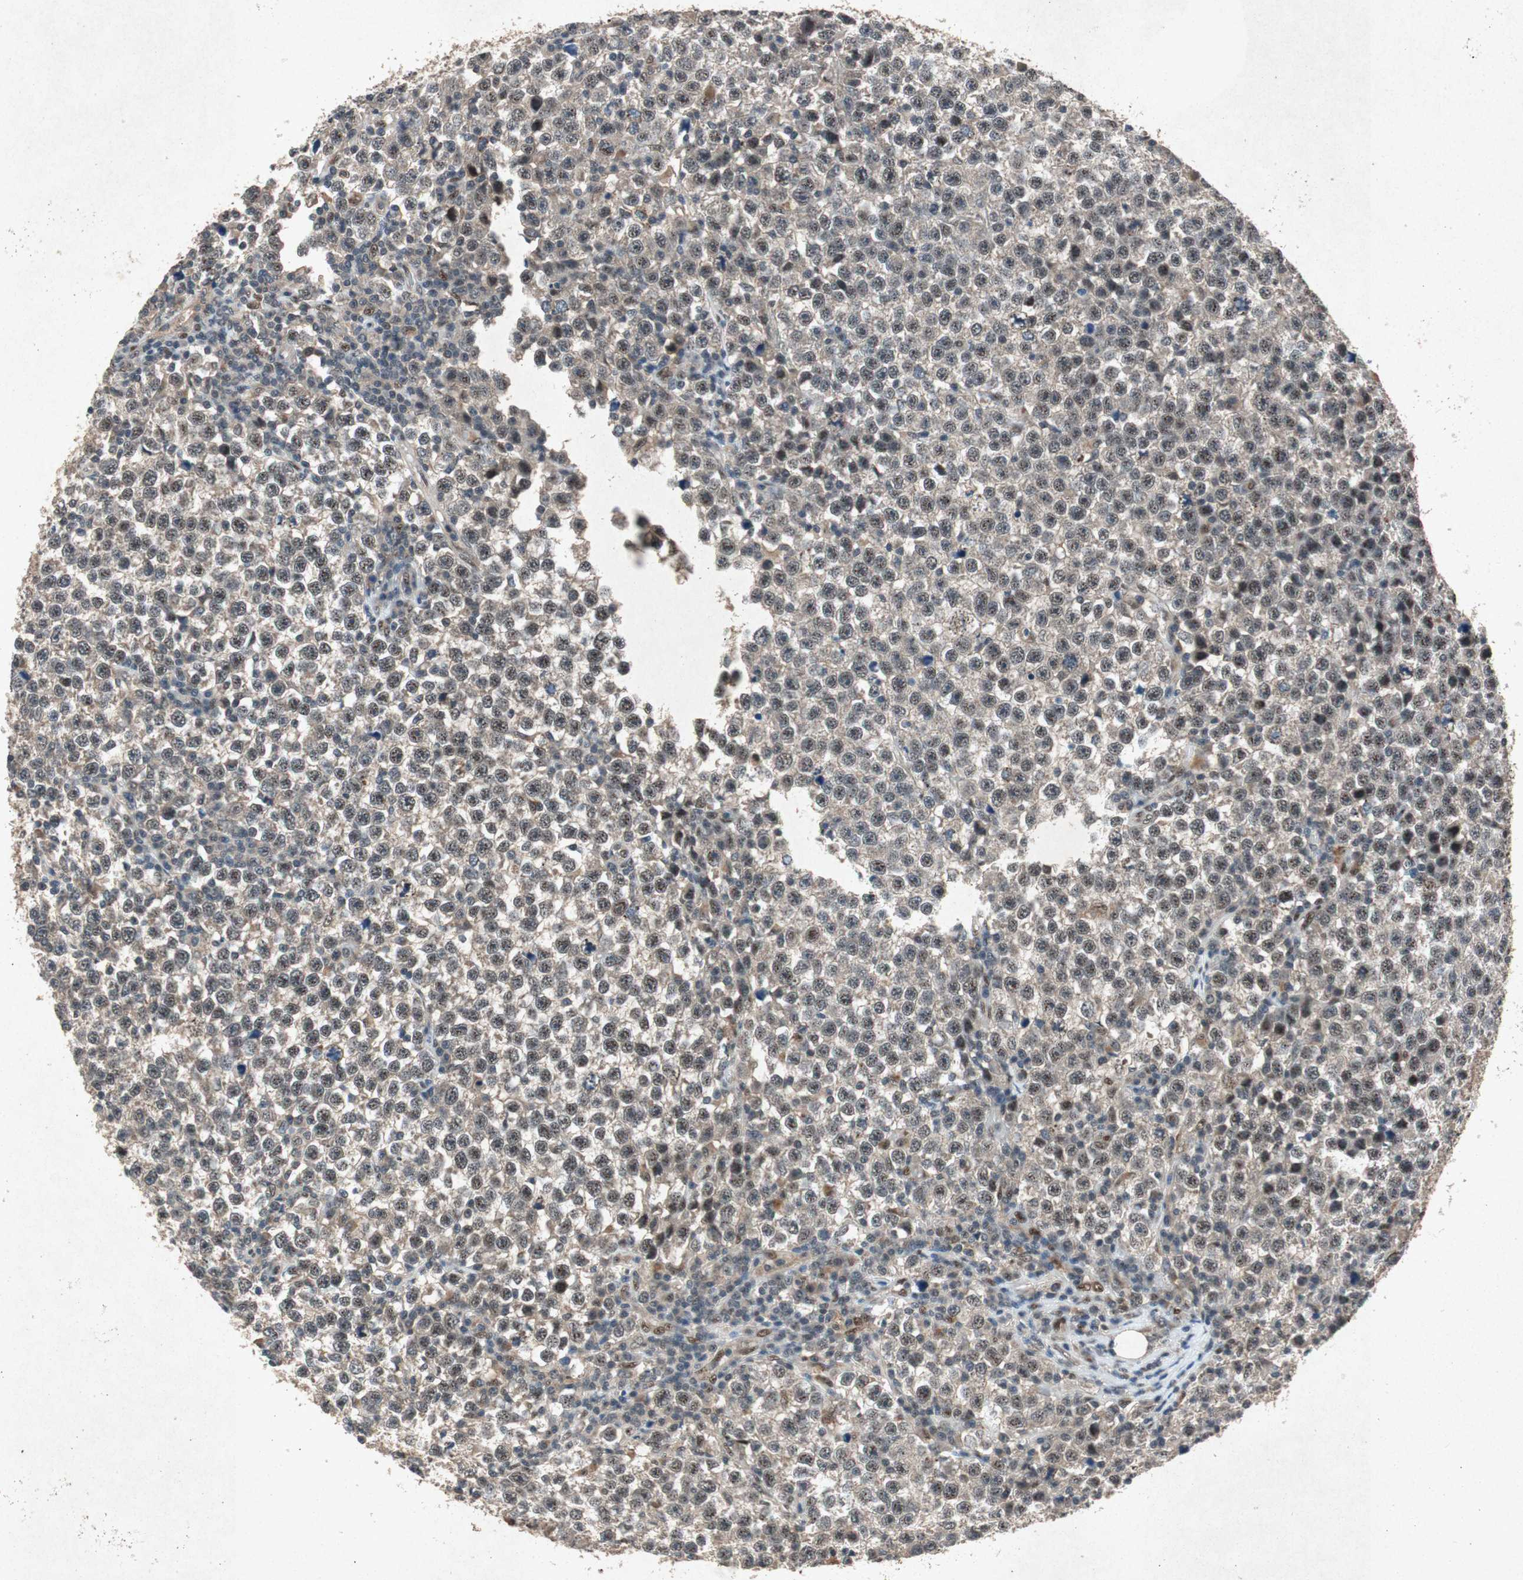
{"staining": {"intensity": "moderate", "quantity": ">75%", "location": "nuclear"}, "tissue": "testis cancer", "cell_type": "Tumor cells", "image_type": "cancer", "snomed": [{"axis": "morphology", "description": "Seminoma, NOS"}, {"axis": "topography", "description": "Testis"}], "caption": "The immunohistochemical stain highlights moderate nuclear positivity in tumor cells of seminoma (testis) tissue. (DAB (3,3'-diaminobenzidine) IHC, brown staining for protein, blue staining for nuclei).", "gene": "PML", "patient": {"sex": "male", "age": 43}}